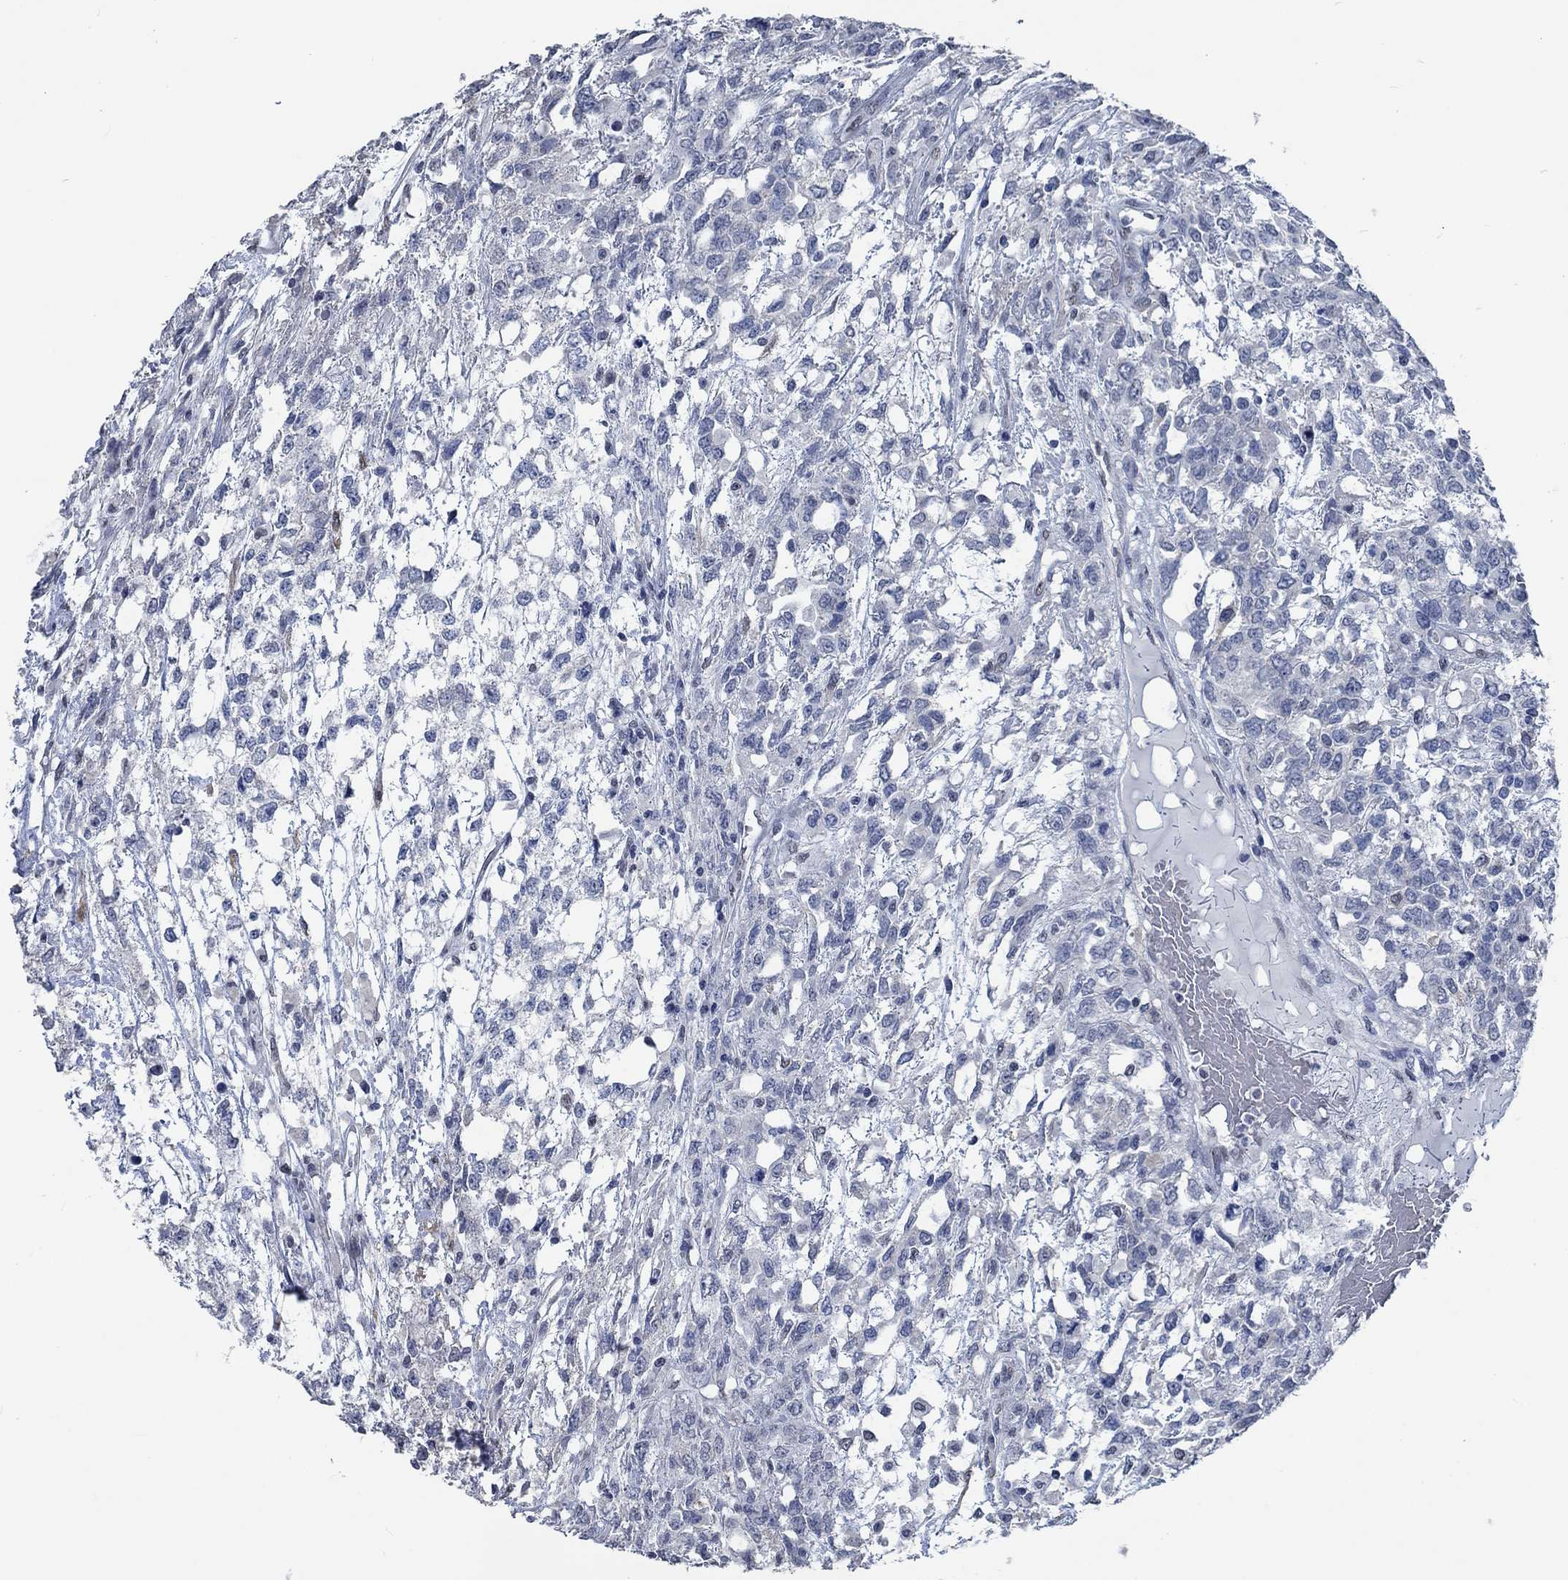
{"staining": {"intensity": "negative", "quantity": "none", "location": "none"}, "tissue": "testis cancer", "cell_type": "Tumor cells", "image_type": "cancer", "snomed": [{"axis": "morphology", "description": "Seminoma, NOS"}, {"axis": "topography", "description": "Testis"}], "caption": "There is no significant staining in tumor cells of testis cancer. (Stains: DAB IHC with hematoxylin counter stain, Microscopy: brightfield microscopy at high magnification).", "gene": "OBSCN", "patient": {"sex": "male", "age": 52}}